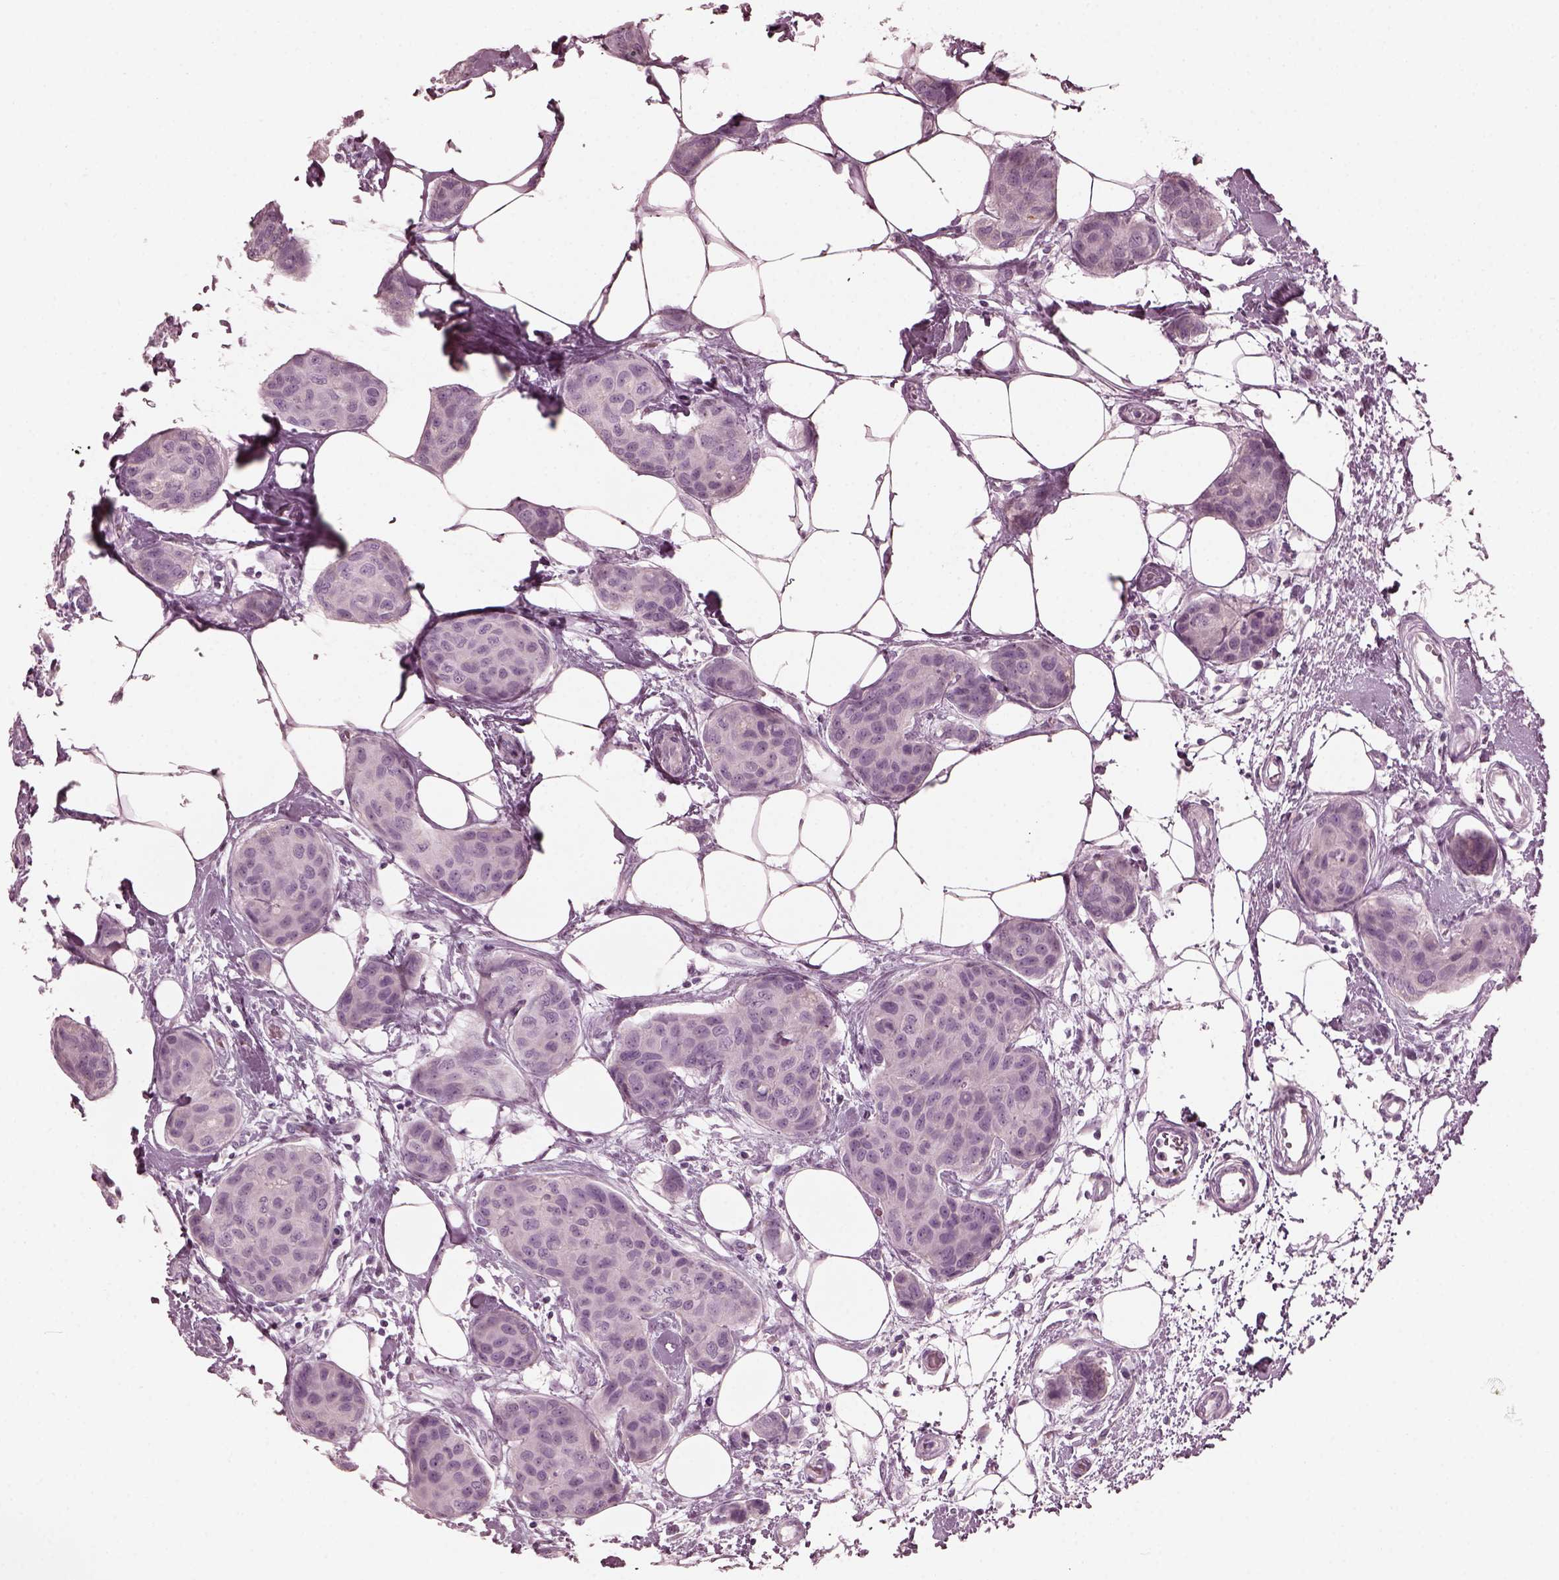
{"staining": {"intensity": "negative", "quantity": "none", "location": "none"}, "tissue": "breast cancer", "cell_type": "Tumor cells", "image_type": "cancer", "snomed": [{"axis": "morphology", "description": "Duct carcinoma"}, {"axis": "topography", "description": "Breast"}], "caption": "Intraductal carcinoma (breast) stained for a protein using IHC displays no staining tumor cells.", "gene": "SAXO2", "patient": {"sex": "female", "age": 80}}